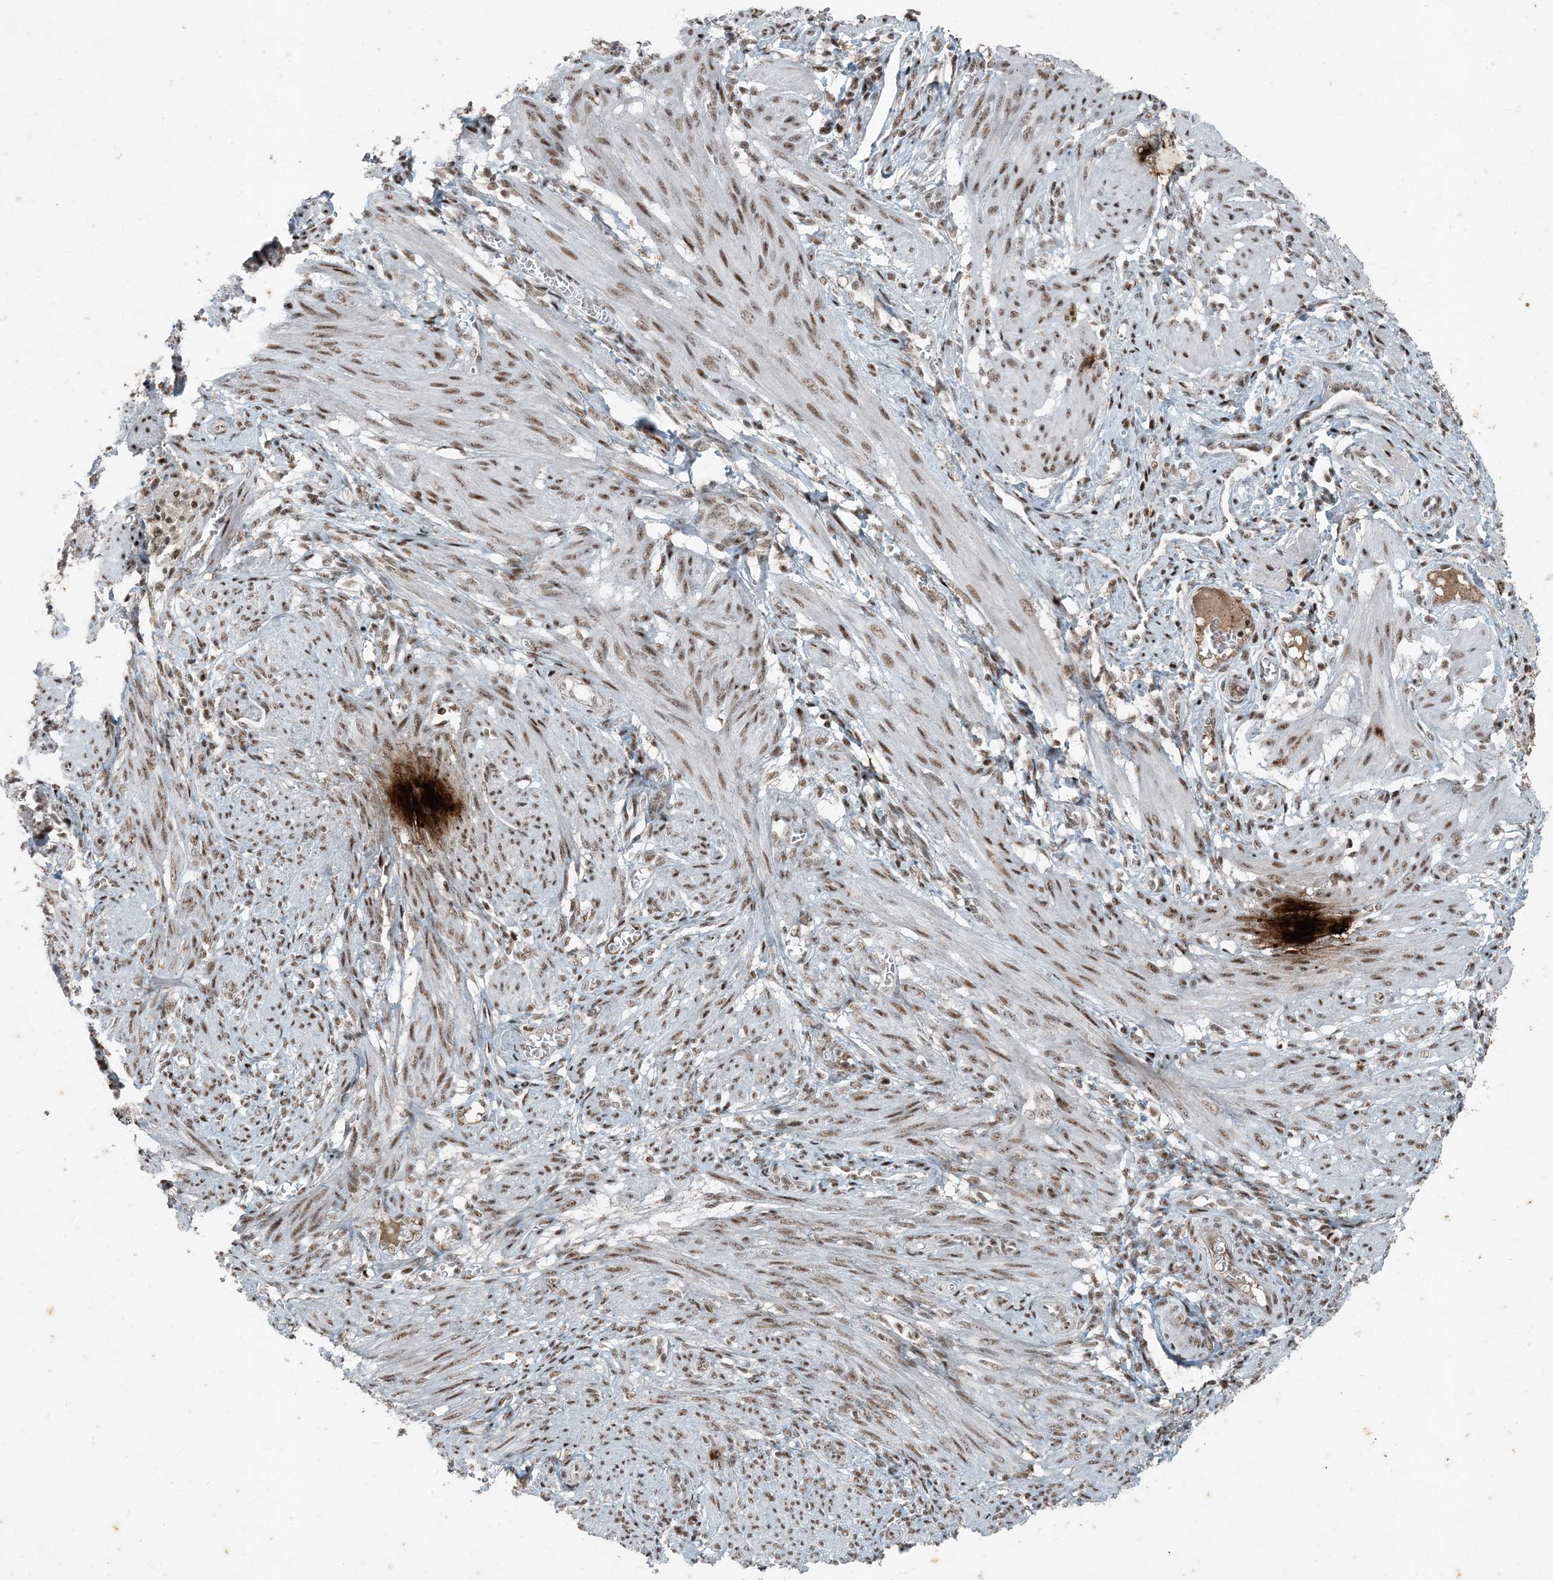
{"staining": {"intensity": "moderate", "quantity": ">75%", "location": "nuclear"}, "tissue": "smooth muscle", "cell_type": "Smooth muscle cells", "image_type": "normal", "snomed": [{"axis": "morphology", "description": "Normal tissue, NOS"}, {"axis": "topography", "description": "Smooth muscle"}], "caption": "Immunohistochemistry image of benign smooth muscle: human smooth muscle stained using IHC reveals medium levels of moderate protein expression localized specifically in the nuclear of smooth muscle cells, appearing as a nuclear brown color.", "gene": "TADA2B", "patient": {"sex": "female", "age": 39}}